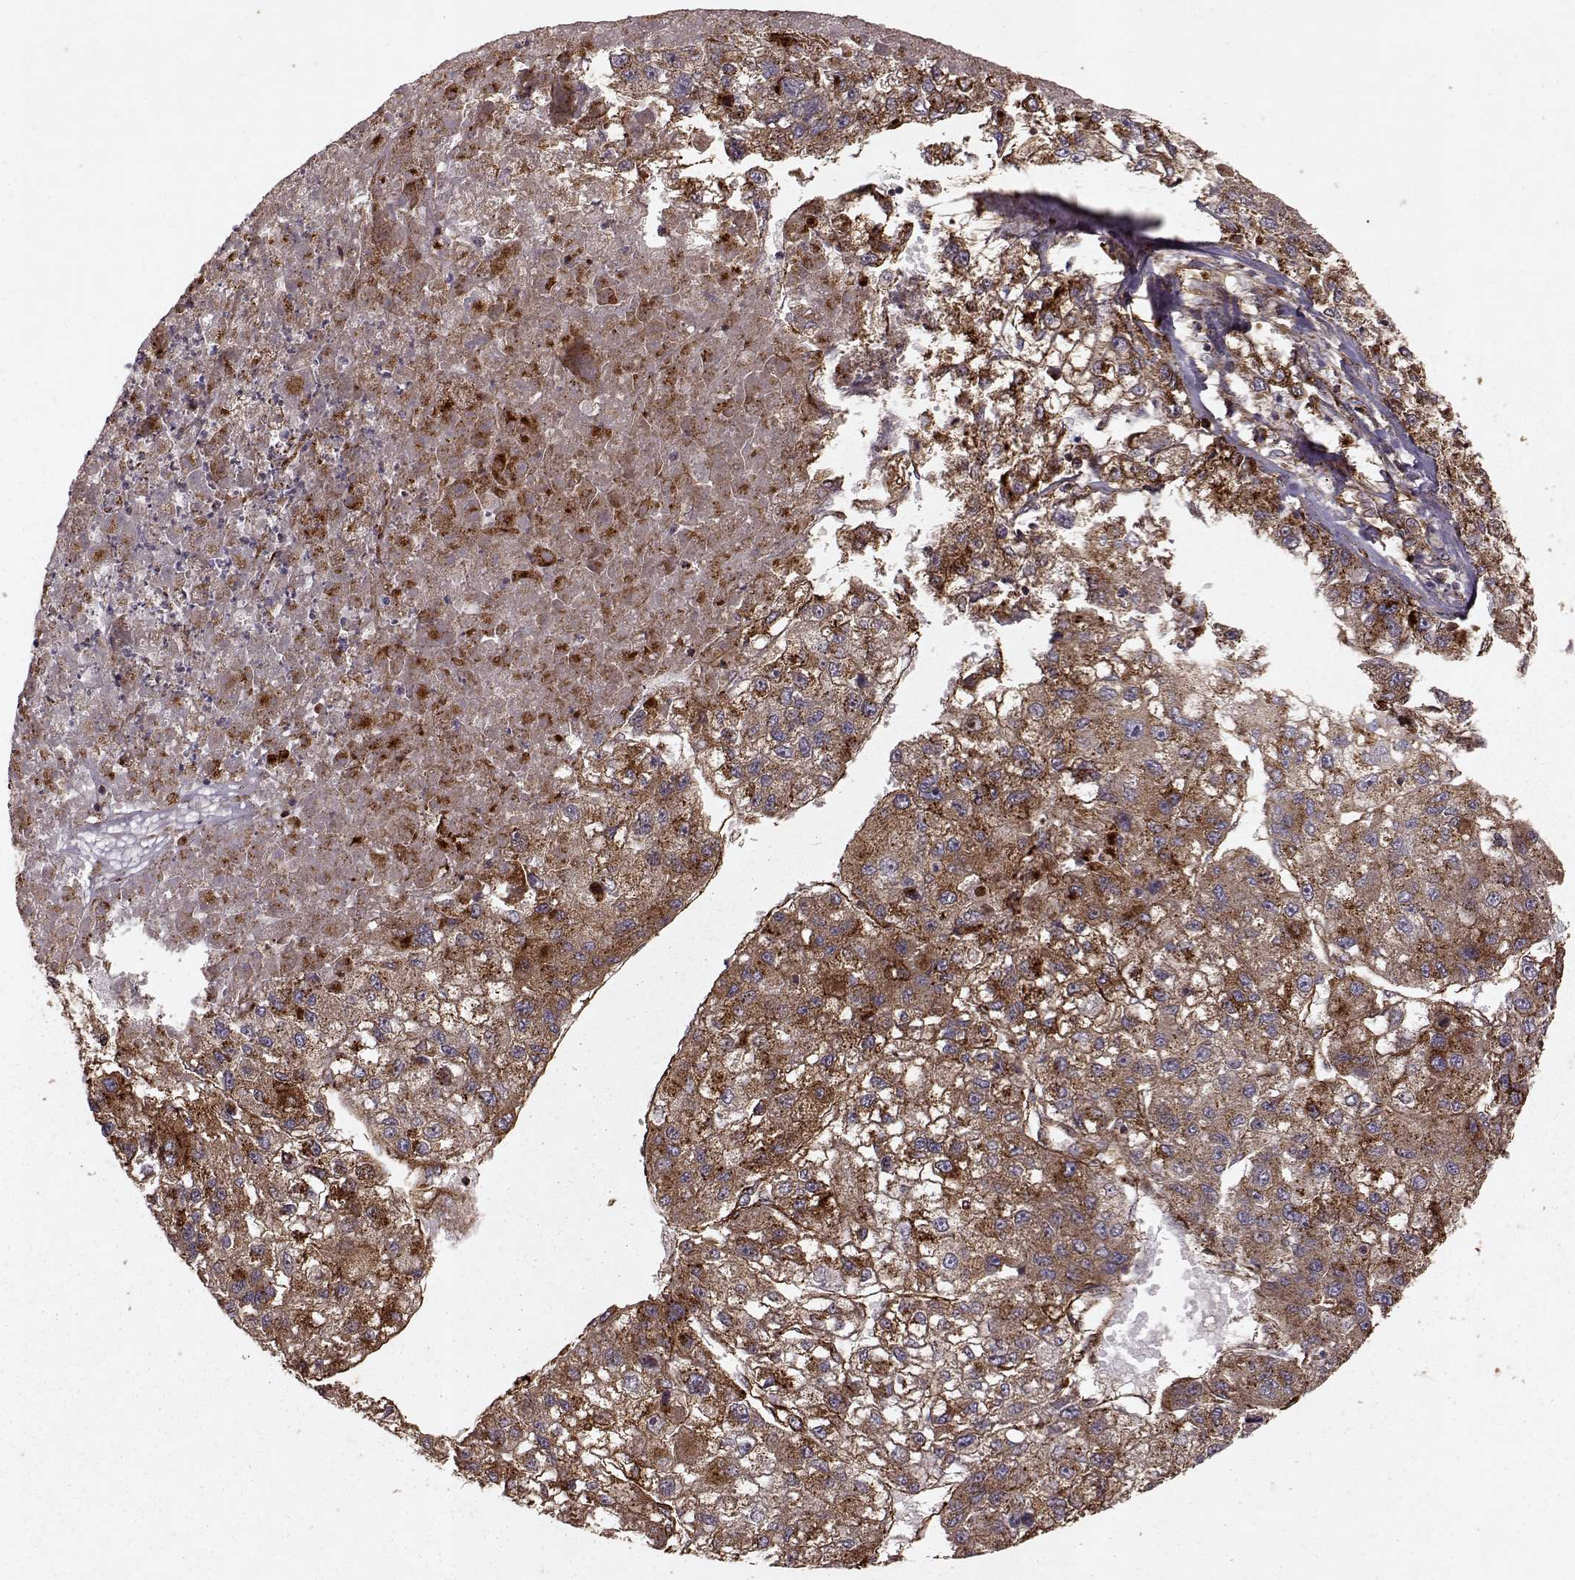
{"staining": {"intensity": "strong", "quantity": "25%-75%", "location": "cytoplasmic/membranous"}, "tissue": "liver cancer", "cell_type": "Tumor cells", "image_type": "cancer", "snomed": [{"axis": "morphology", "description": "Carcinoma, Hepatocellular, NOS"}, {"axis": "topography", "description": "Liver"}], "caption": "A high amount of strong cytoplasmic/membranous staining is appreciated in approximately 25%-75% of tumor cells in hepatocellular carcinoma (liver) tissue.", "gene": "FXN", "patient": {"sex": "male", "age": 56}}